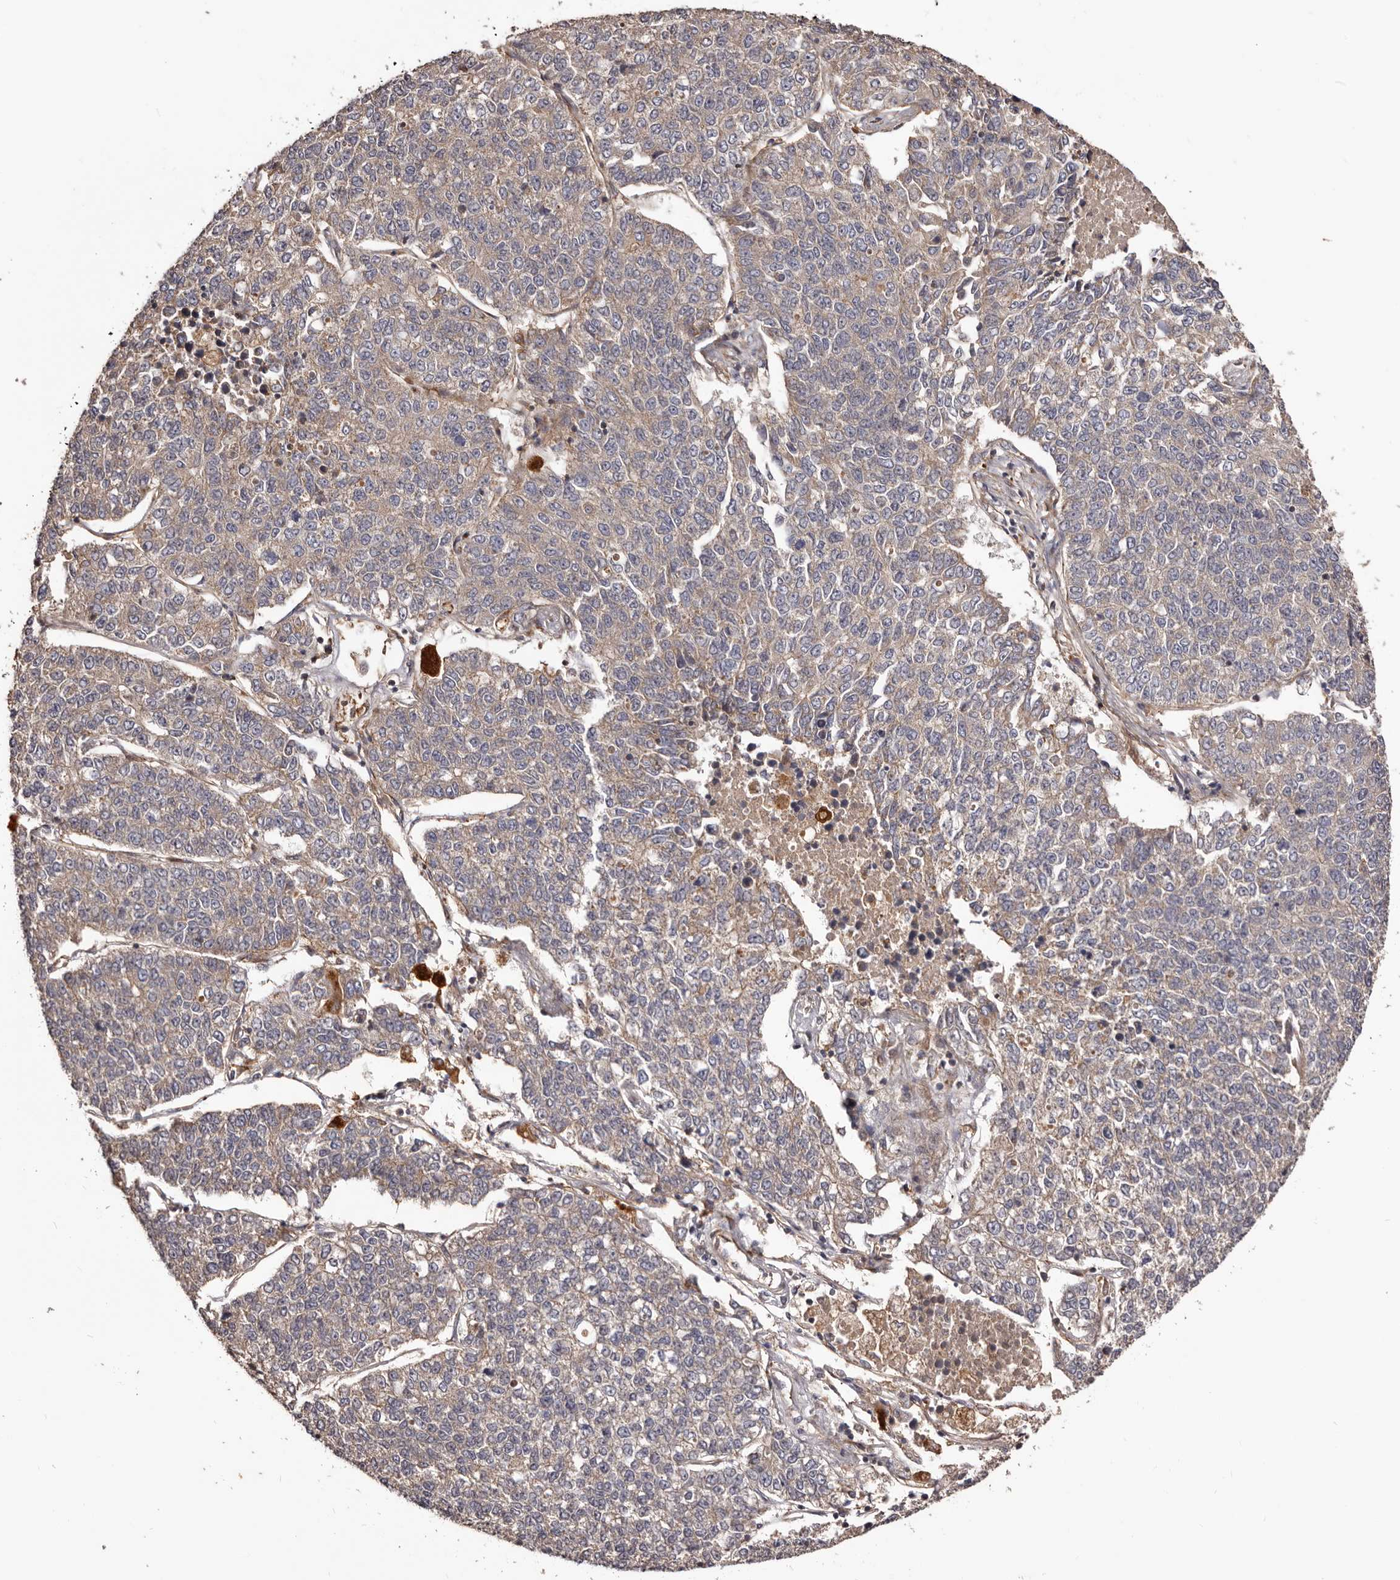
{"staining": {"intensity": "moderate", "quantity": ">75%", "location": "cytoplasmic/membranous"}, "tissue": "lung cancer", "cell_type": "Tumor cells", "image_type": "cancer", "snomed": [{"axis": "morphology", "description": "Adenocarcinoma, NOS"}, {"axis": "topography", "description": "Lung"}], "caption": "Immunohistochemistry (IHC) micrograph of human lung cancer stained for a protein (brown), which exhibits medium levels of moderate cytoplasmic/membranous positivity in about >75% of tumor cells.", "gene": "GTPBP1", "patient": {"sex": "male", "age": 49}}